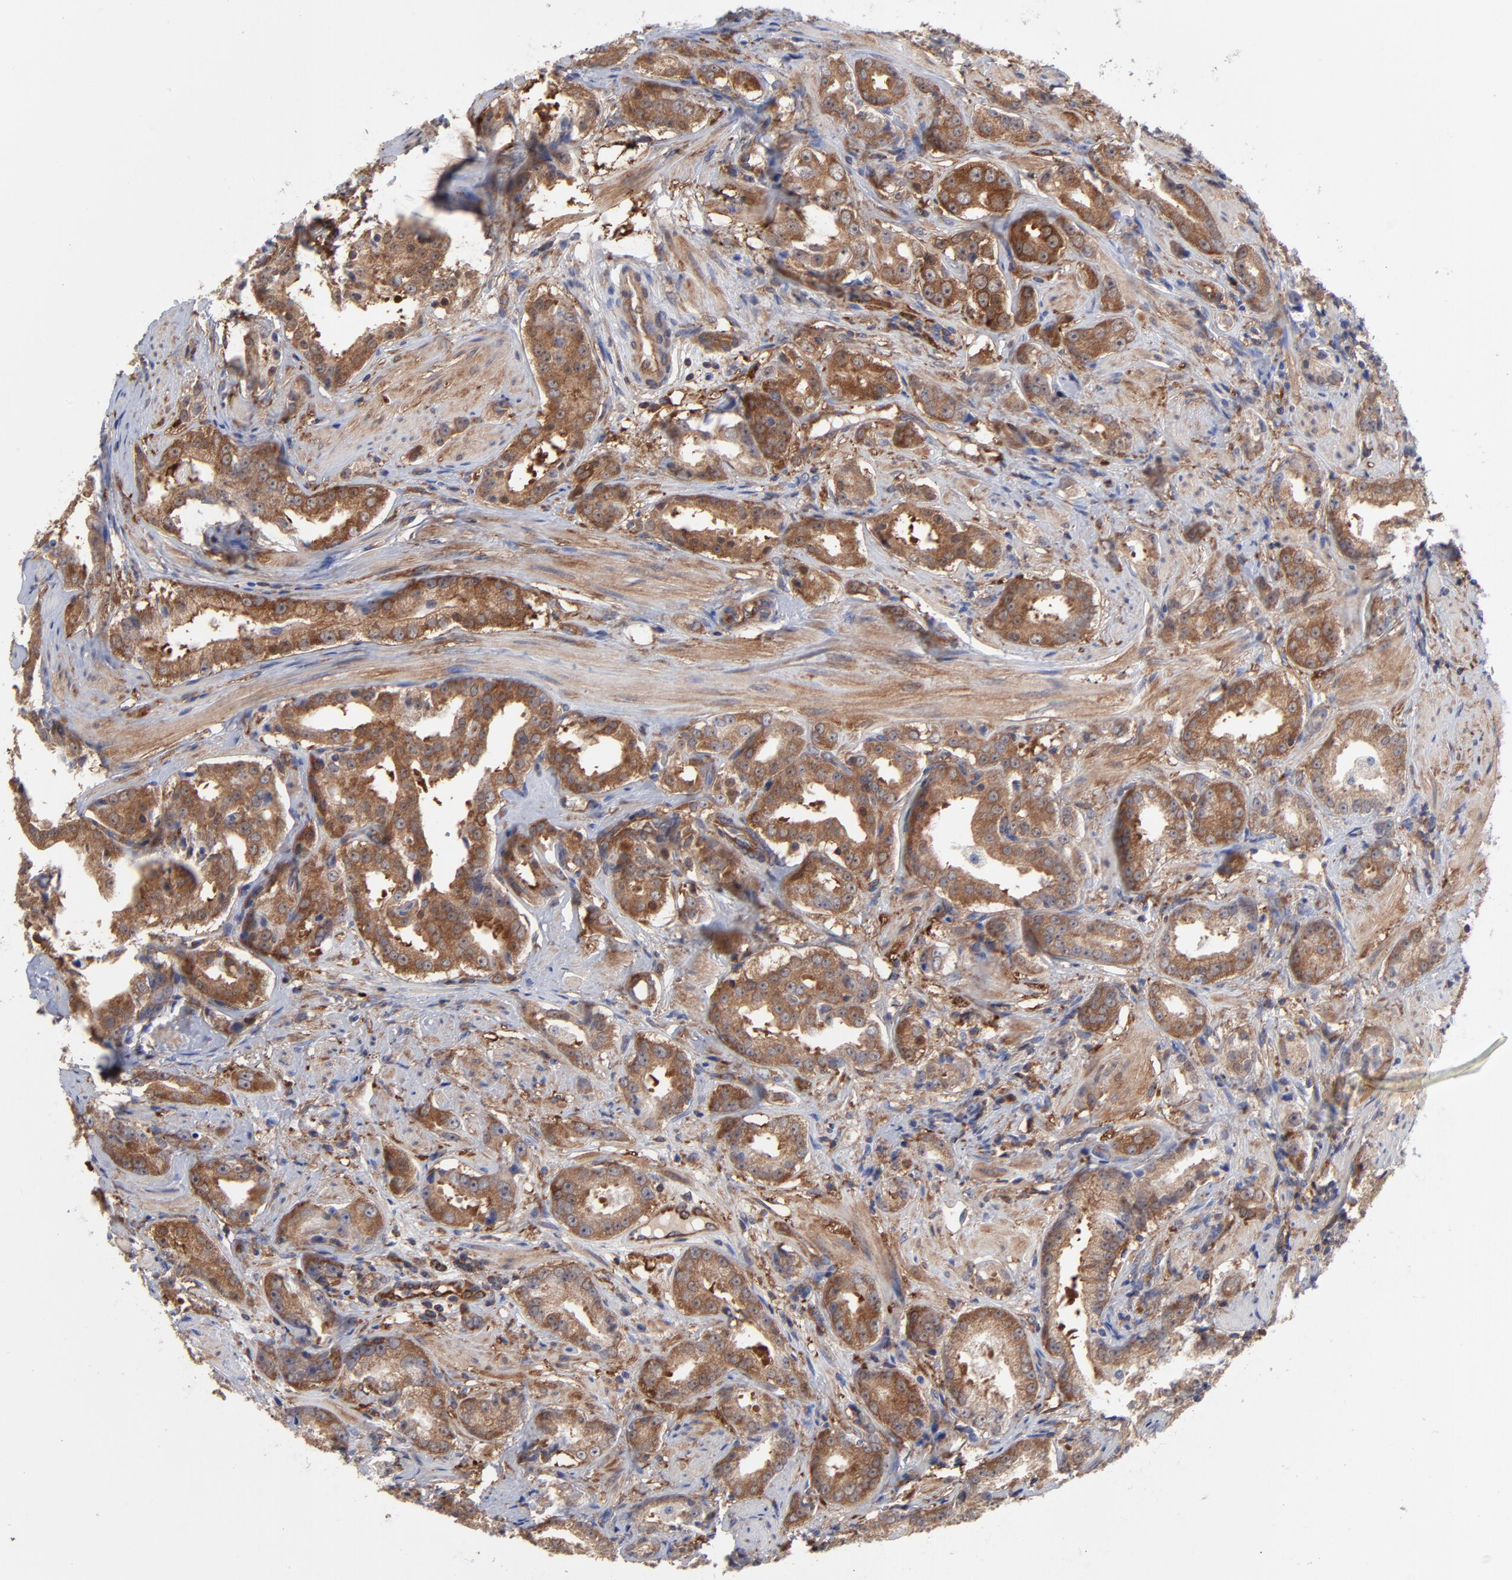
{"staining": {"intensity": "moderate", "quantity": ">75%", "location": "cytoplasmic/membranous"}, "tissue": "prostate cancer", "cell_type": "Tumor cells", "image_type": "cancer", "snomed": [{"axis": "morphology", "description": "Adenocarcinoma, Medium grade"}, {"axis": "topography", "description": "Prostate"}], "caption": "Immunohistochemistry image of neoplastic tissue: medium-grade adenocarcinoma (prostate) stained using immunohistochemistry reveals medium levels of moderate protein expression localized specifically in the cytoplasmic/membranous of tumor cells, appearing as a cytoplasmic/membranous brown color.", "gene": "NFKBIA", "patient": {"sex": "male", "age": 53}}